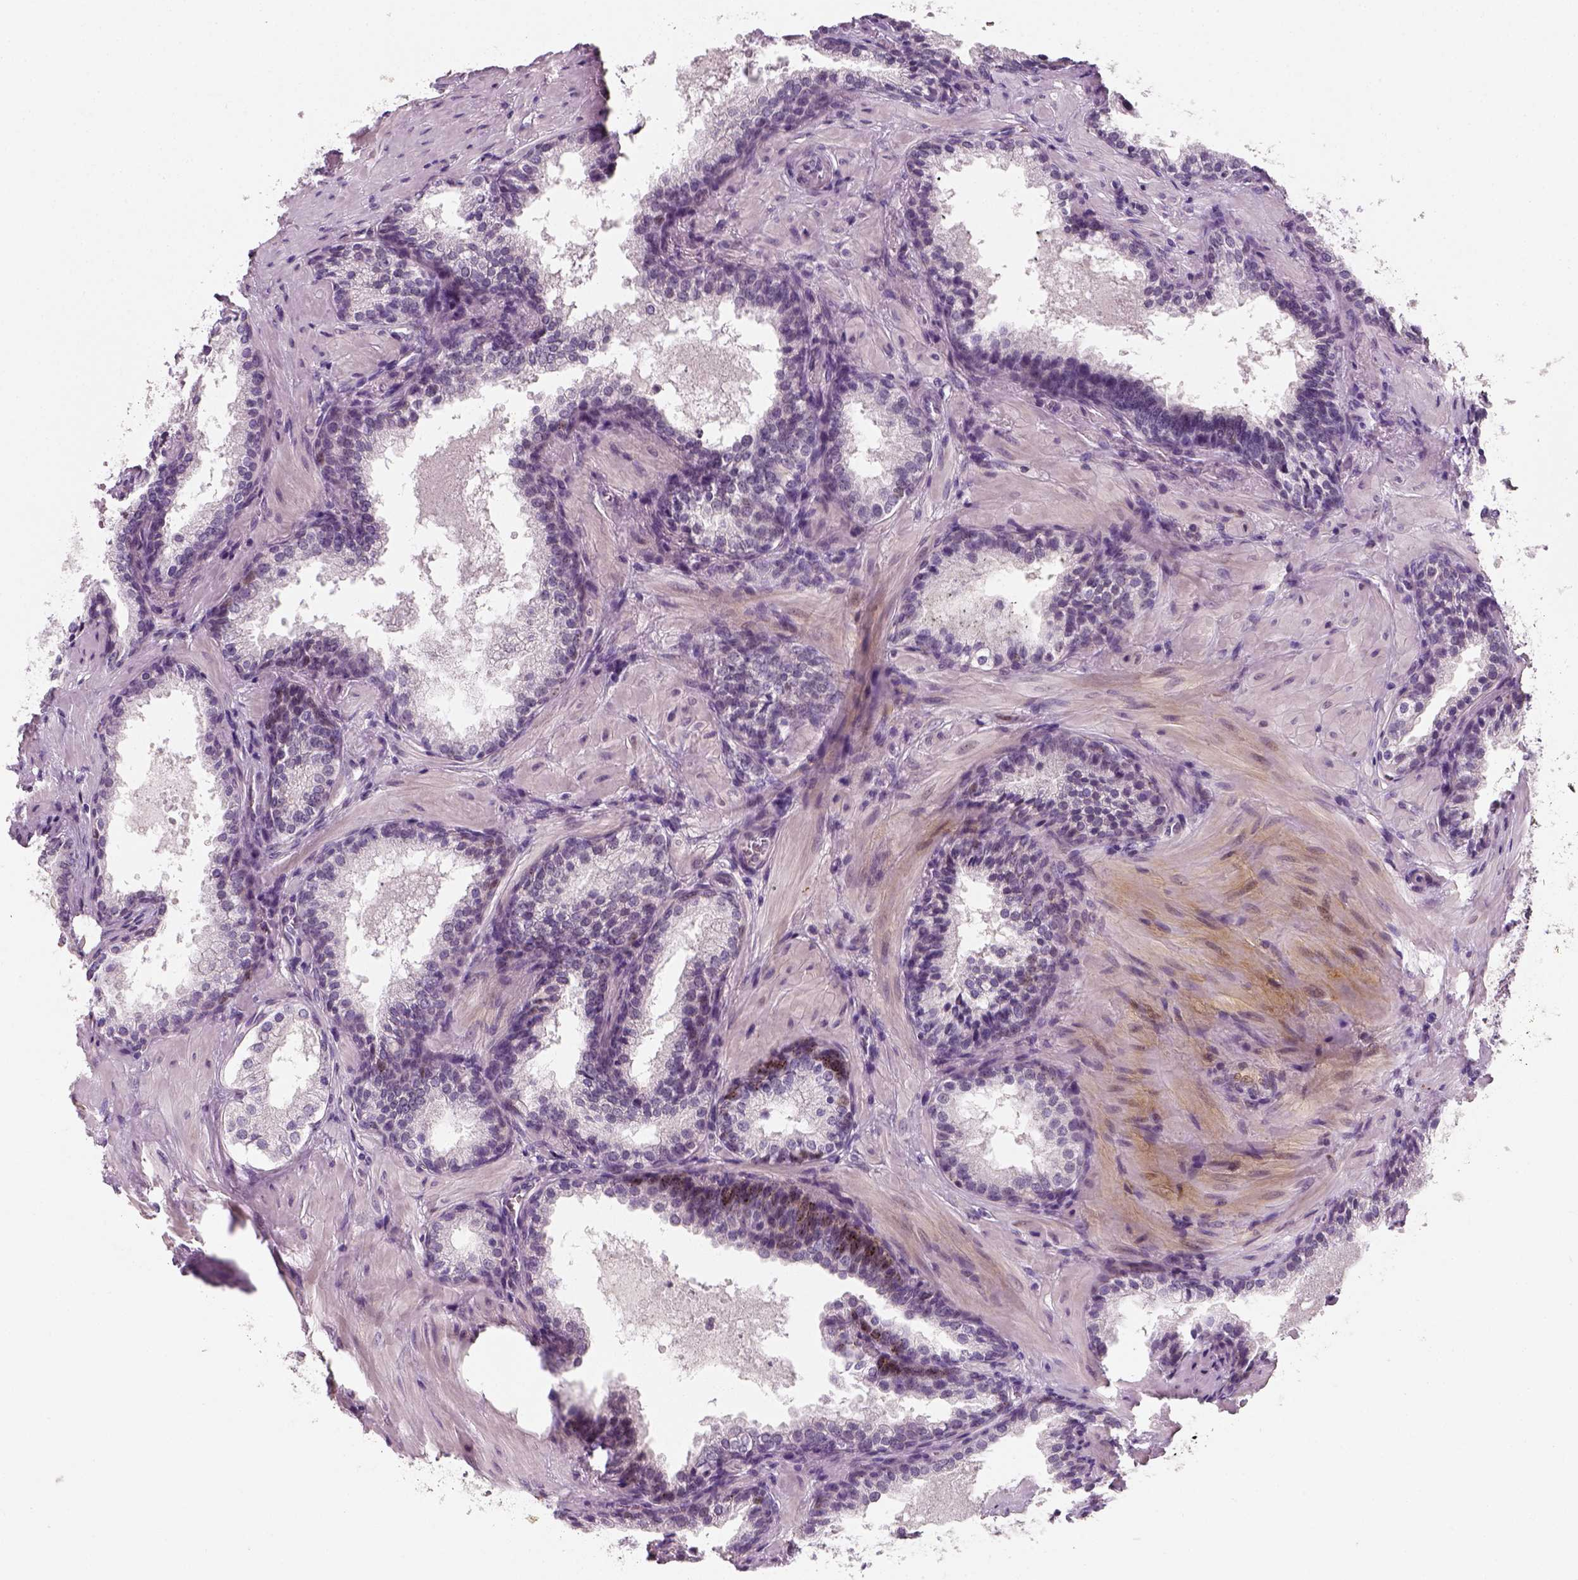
{"staining": {"intensity": "negative", "quantity": "none", "location": "none"}, "tissue": "prostate cancer", "cell_type": "Tumor cells", "image_type": "cancer", "snomed": [{"axis": "morphology", "description": "Adenocarcinoma, Low grade"}, {"axis": "topography", "description": "Prostate"}], "caption": "This is an IHC photomicrograph of low-grade adenocarcinoma (prostate). There is no positivity in tumor cells.", "gene": "TP53", "patient": {"sex": "male", "age": 56}}